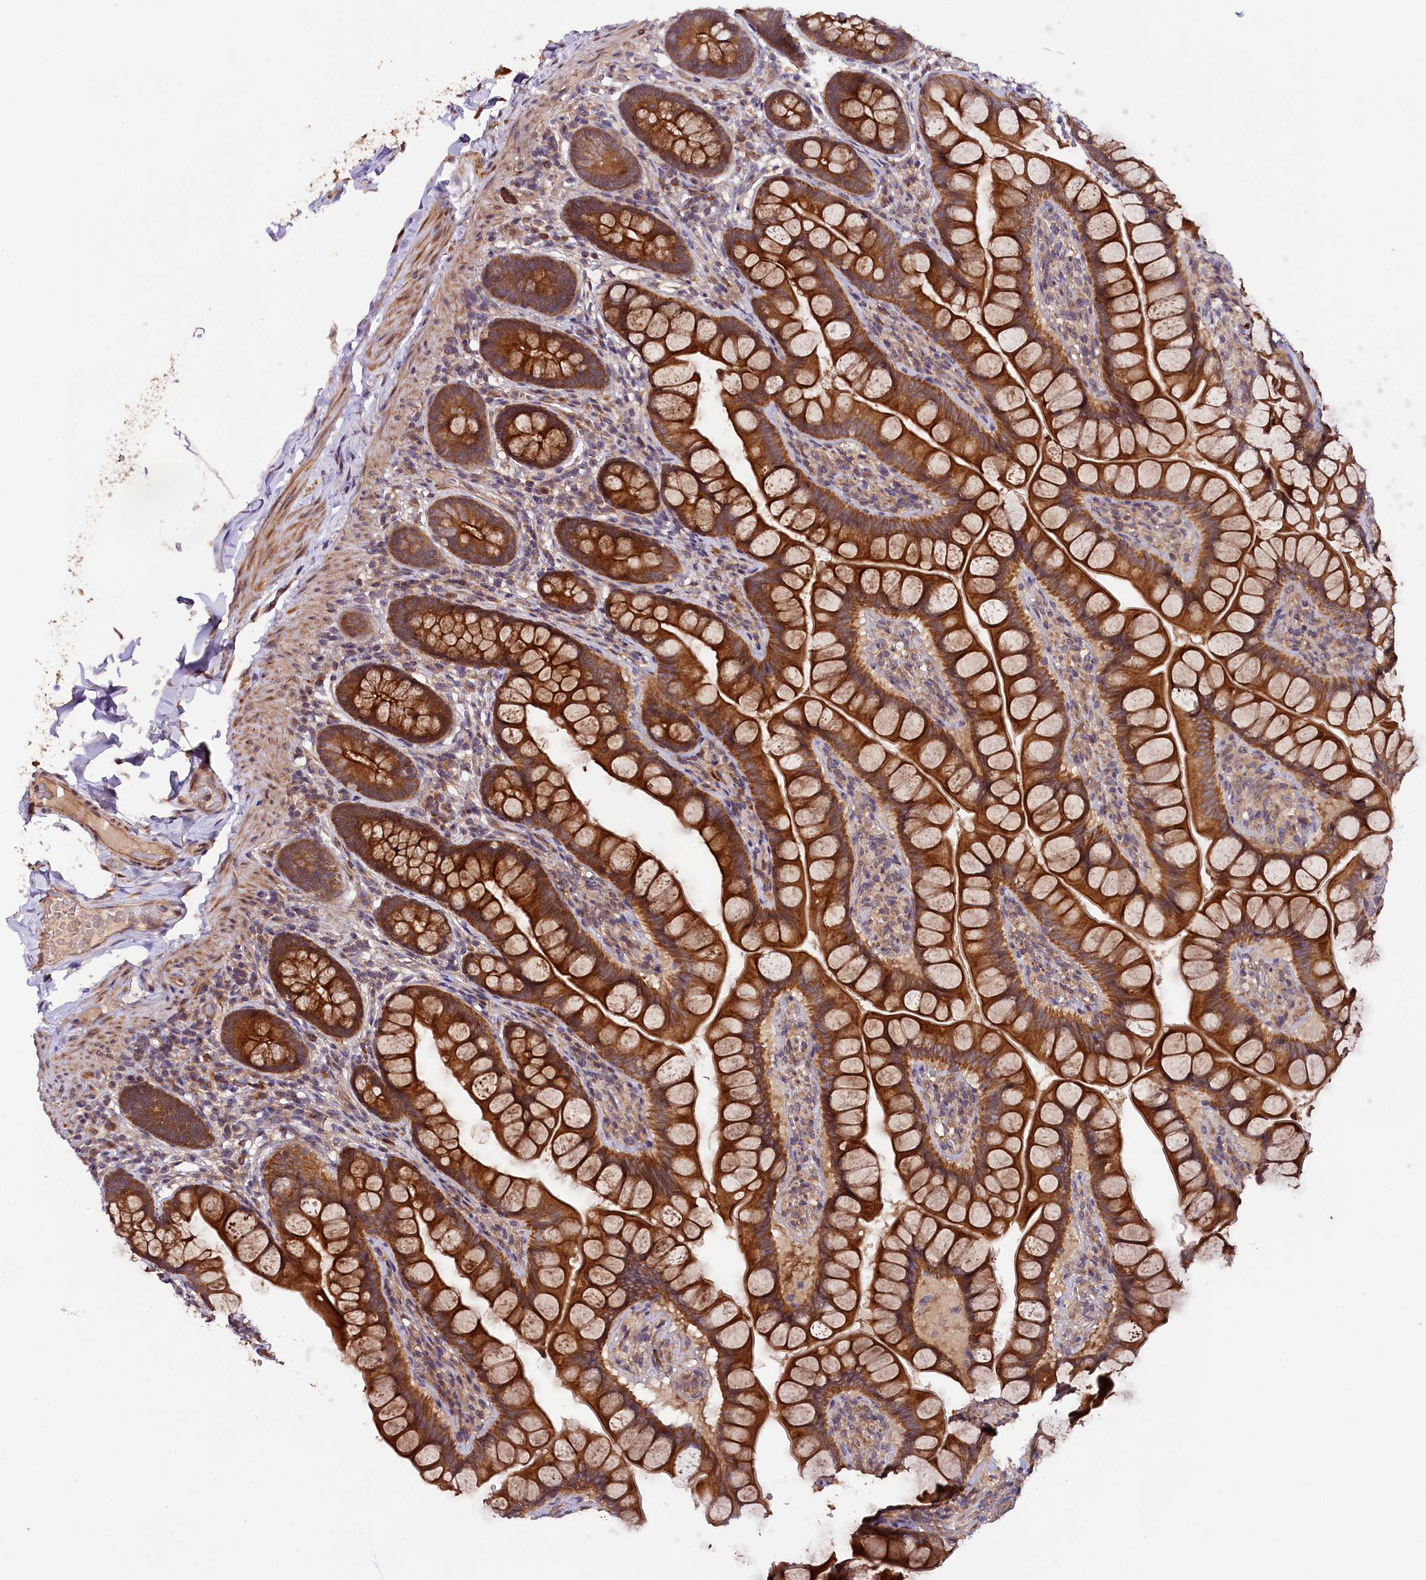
{"staining": {"intensity": "strong", "quantity": ">75%", "location": "cytoplasmic/membranous"}, "tissue": "small intestine", "cell_type": "Glandular cells", "image_type": "normal", "snomed": [{"axis": "morphology", "description": "Normal tissue, NOS"}, {"axis": "topography", "description": "Small intestine"}], "caption": "Immunohistochemistry of benign small intestine exhibits high levels of strong cytoplasmic/membranous expression in approximately >75% of glandular cells. (DAB IHC with brightfield microscopy, high magnification).", "gene": "DOHH", "patient": {"sex": "male", "age": 70}}